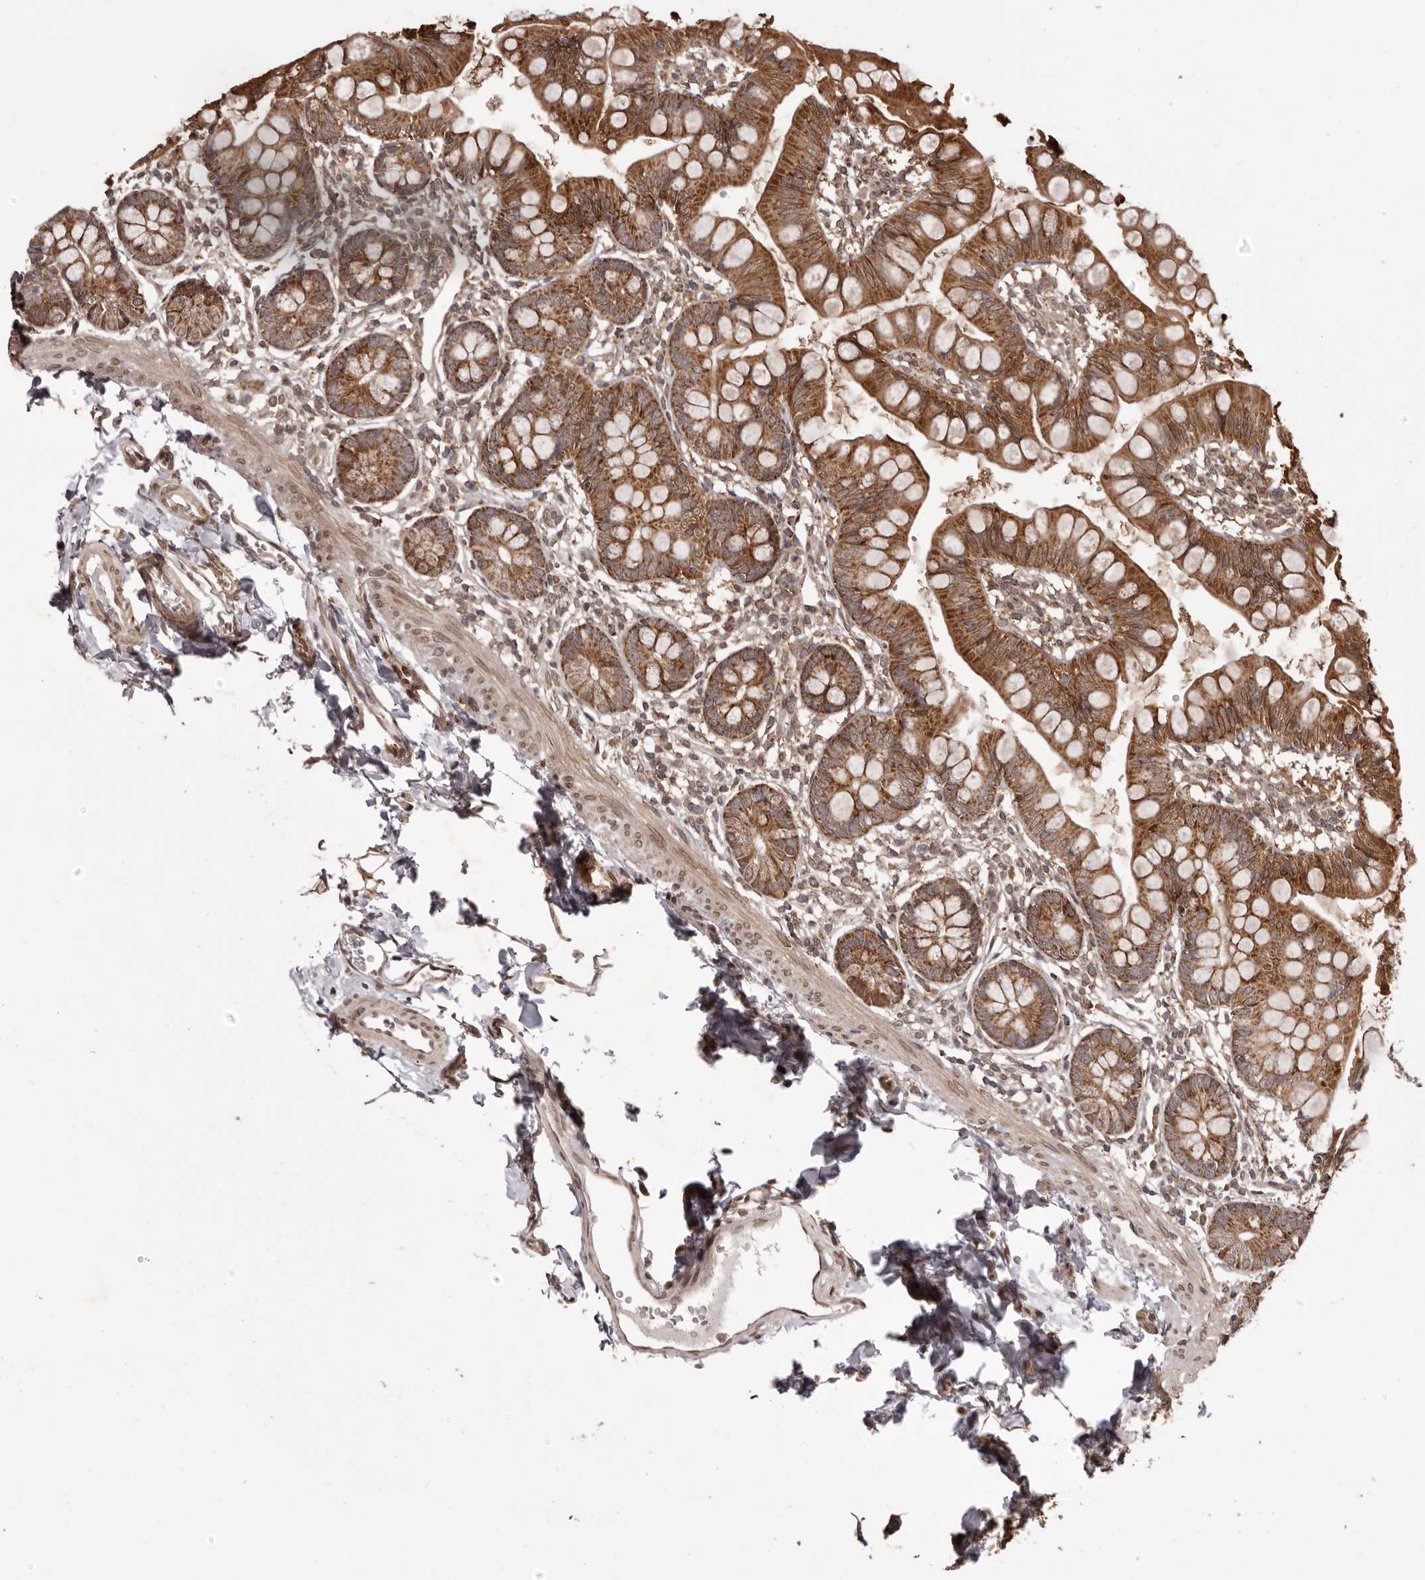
{"staining": {"intensity": "strong", "quantity": ">75%", "location": "cytoplasmic/membranous"}, "tissue": "small intestine", "cell_type": "Glandular cells", "image_type": "normal", "snomed": [{"axis": "morphology", "description": "Normal tissue, NOS"}, {"axis": "topography", "description": "Small intestine"}], "caption": "The immunohistochemical stain highlights strong cytoplasmic/membranous expression in glandular cells of normal small intestine. Immunohistochemistry (ihc) stains the protein of interest in brown and the nuclei are stained blue.", "gene": "CHRM2", "patient": {"sex": "male", "age": 7}}